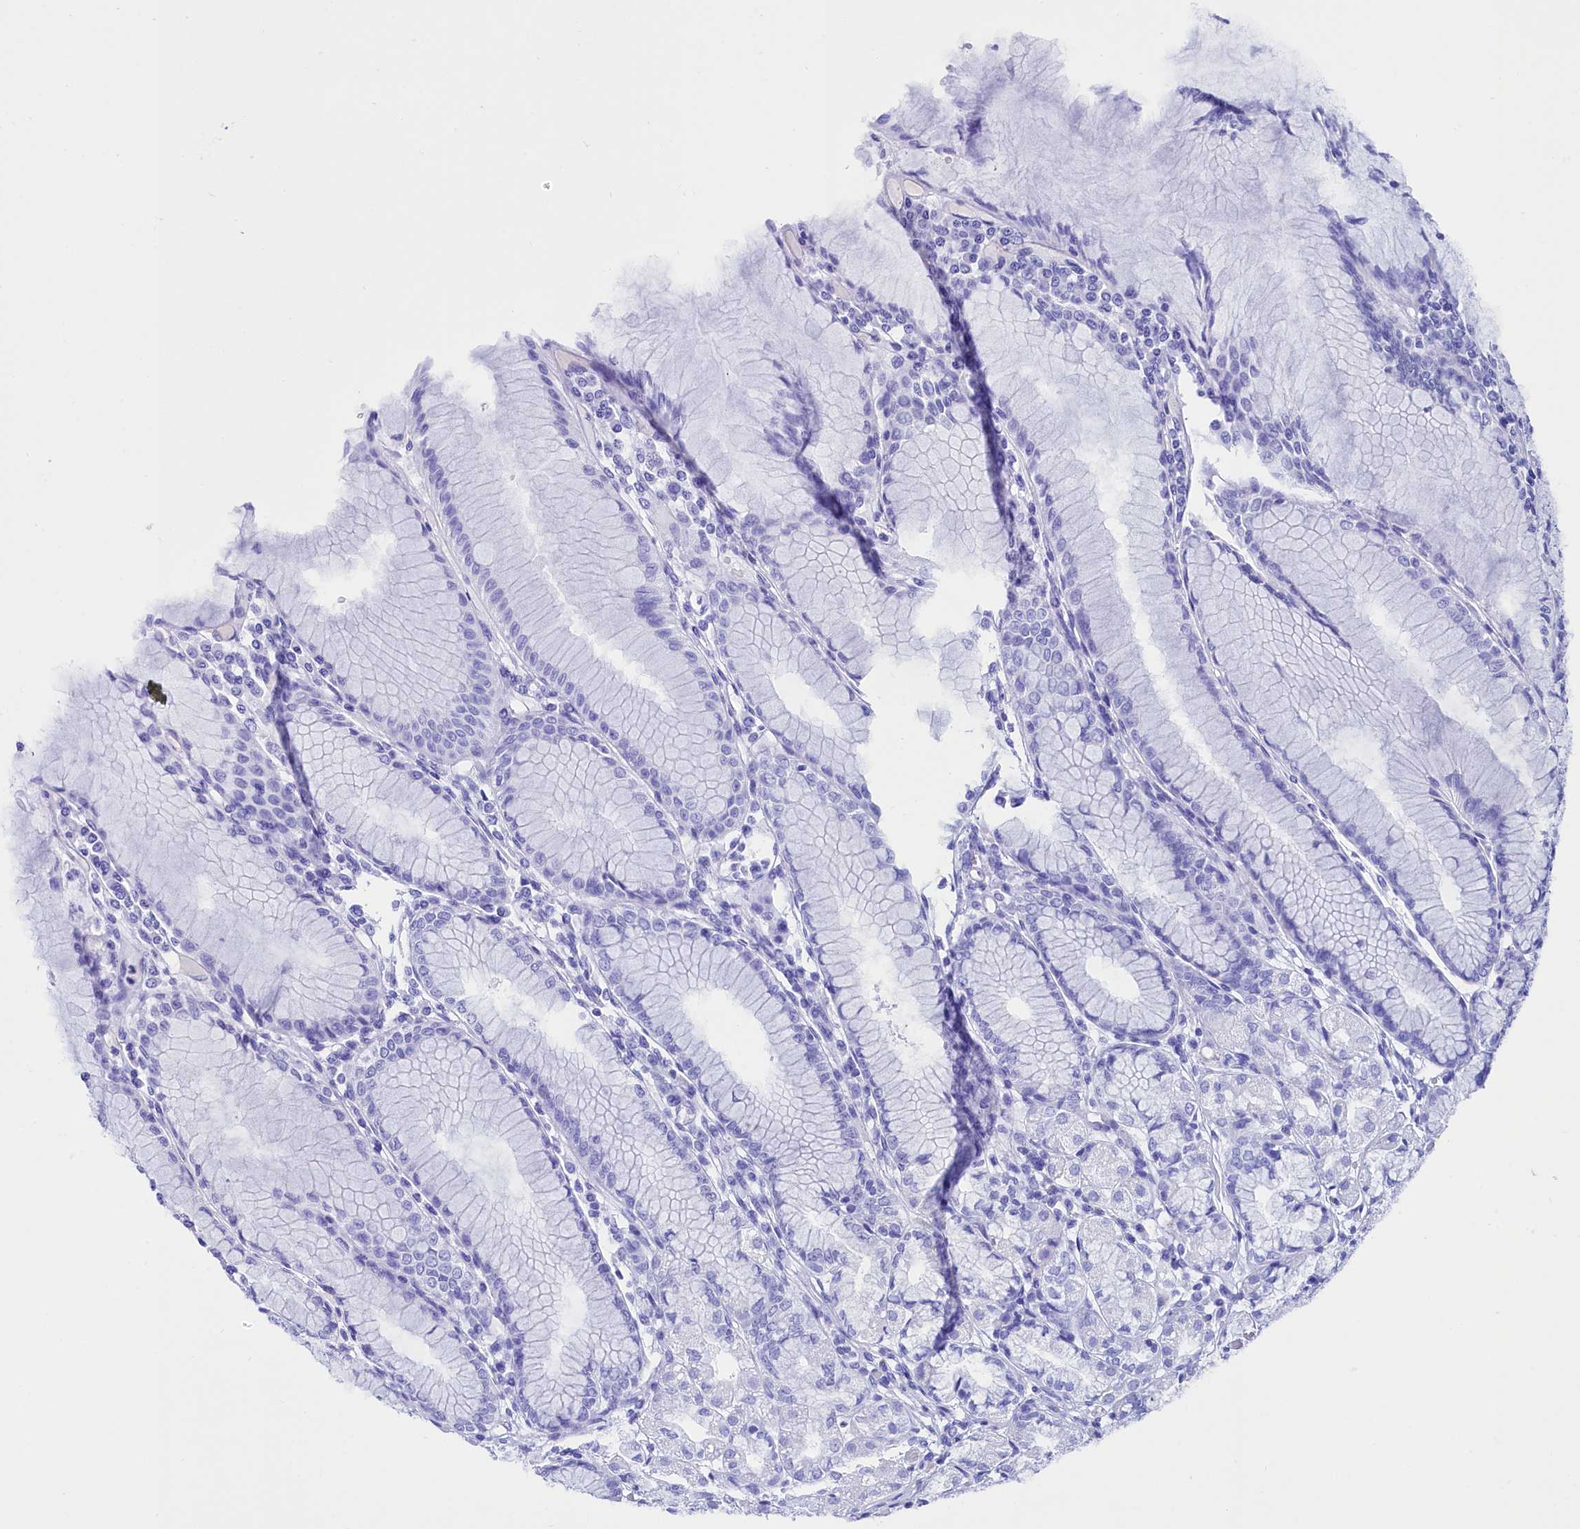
{"staining": {"intensity": "negative", "quantity": "none", "location": "none"}, "tissue": "stomach", "cell_type": "Glandular cells", "image_type": "normal", "snomed": [{"axis": "morphology", "description": "Normal tissue, NOS"}, {"axis": "topography", "description": "Stomach"}], "caption": "High magnification brightfield microscopy of benign stomach stained with DAB (3,3'-diaminobenzidine) (brown) and counterstained with hematoxylin (blue): glandular cells show no significant staining.", "gene": "RPUSD3", "patient": {"sex": "female", "age": 57}}